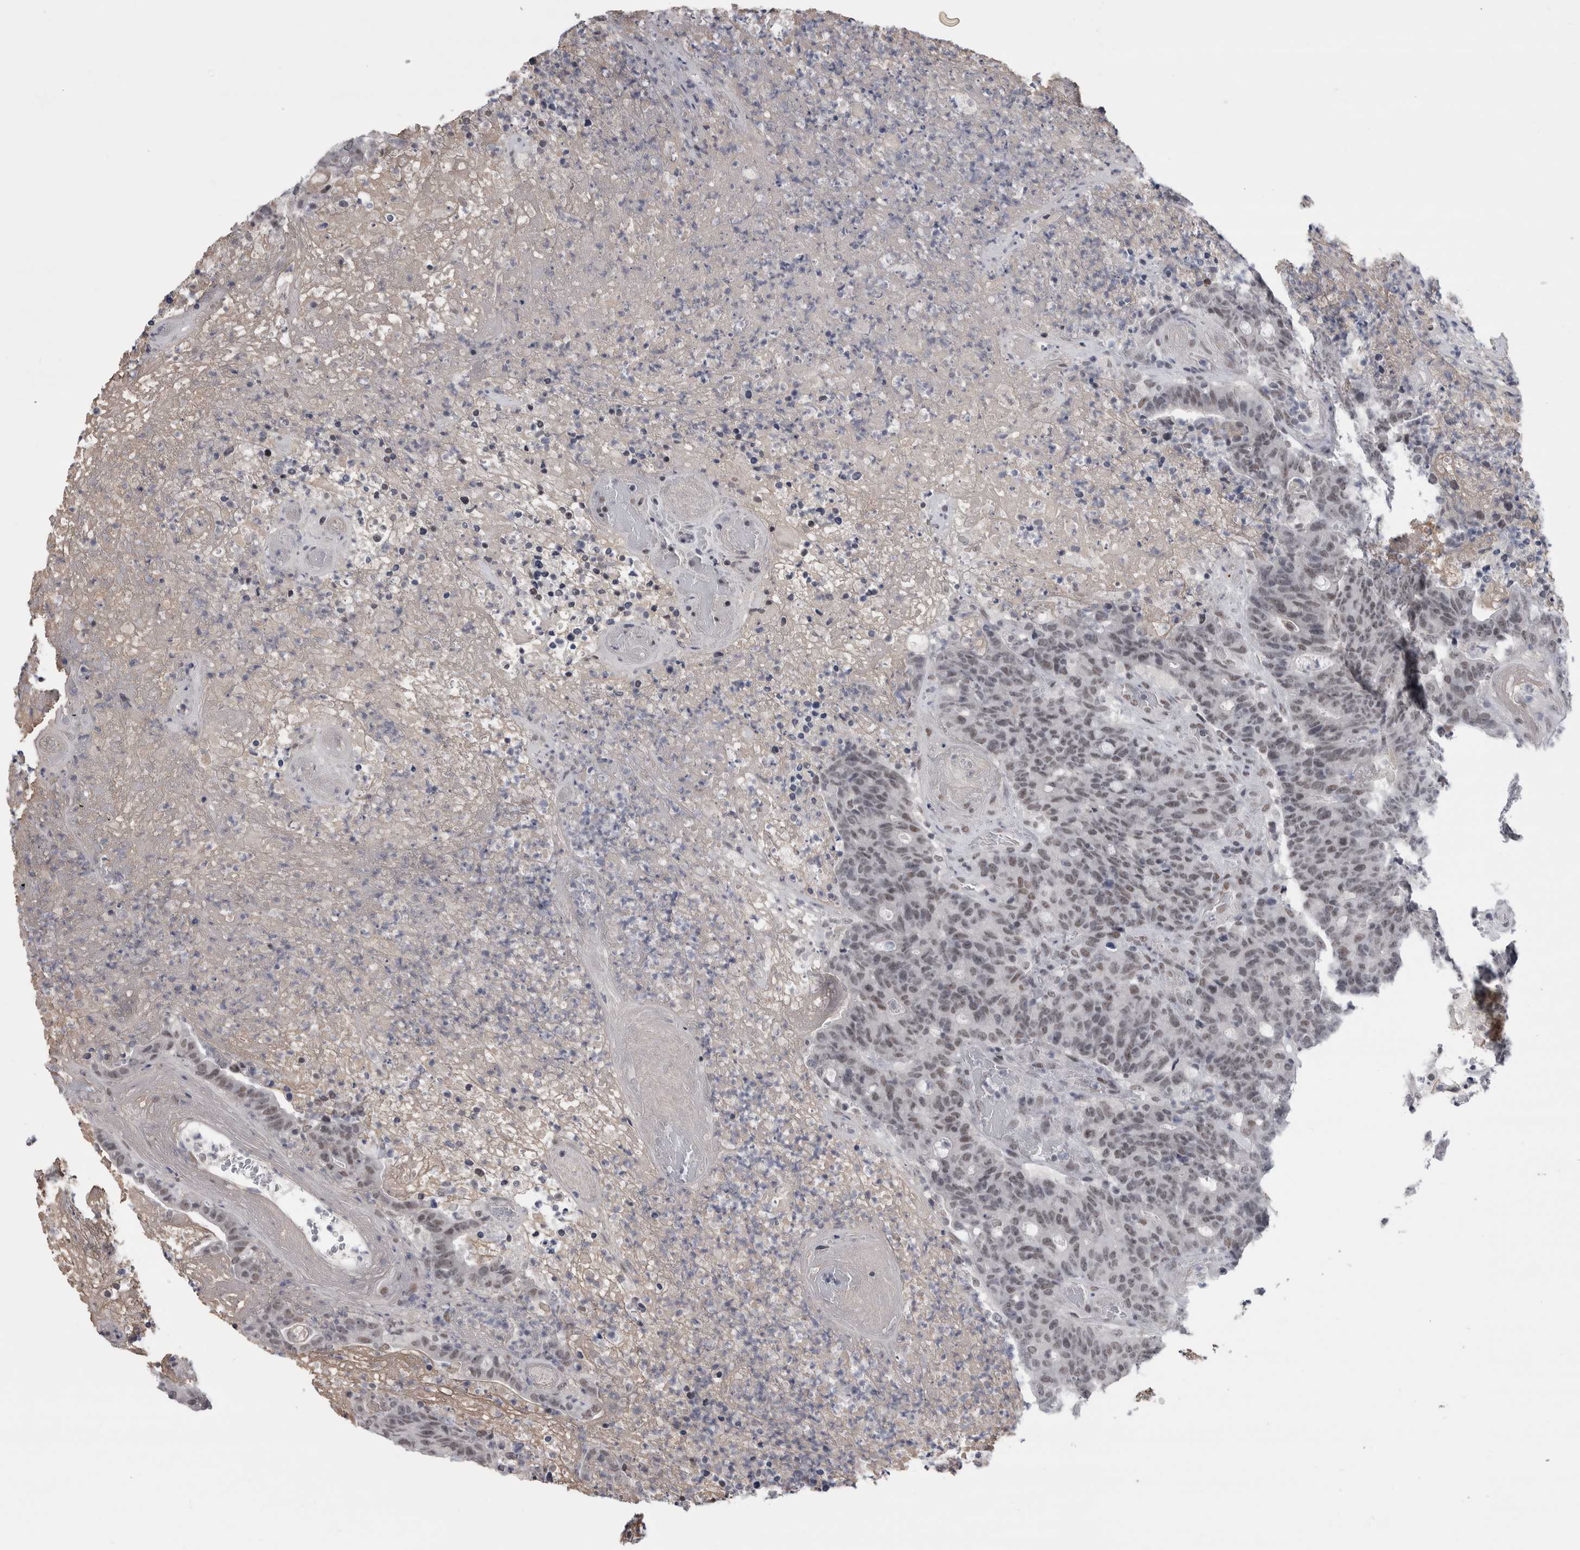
{"staining": {"intensity": "weak", "quantity": "25%-75%", "location": "nuclear"}, "tissue": "colorectal cancer", "cell_type": "Tumor cells", "image_type": "cancer", "snomed": [{"axis": "morphology", "description": "Normal tissue, NOS"}, {"axis": "morphology", "description": "Adenocarcinoma, NOS"}, {"axis": "topography", "description": "Colon"}], "caption": "A photomicrograph showing weak nuclear staining in about 25%-75% of tumor cells in colorectal cancer (adenocarcinoma), as visualized by brown immunohistochemical staining.", "gene": "ARID4B", "patient": {"sex": "female", "age": 75}}